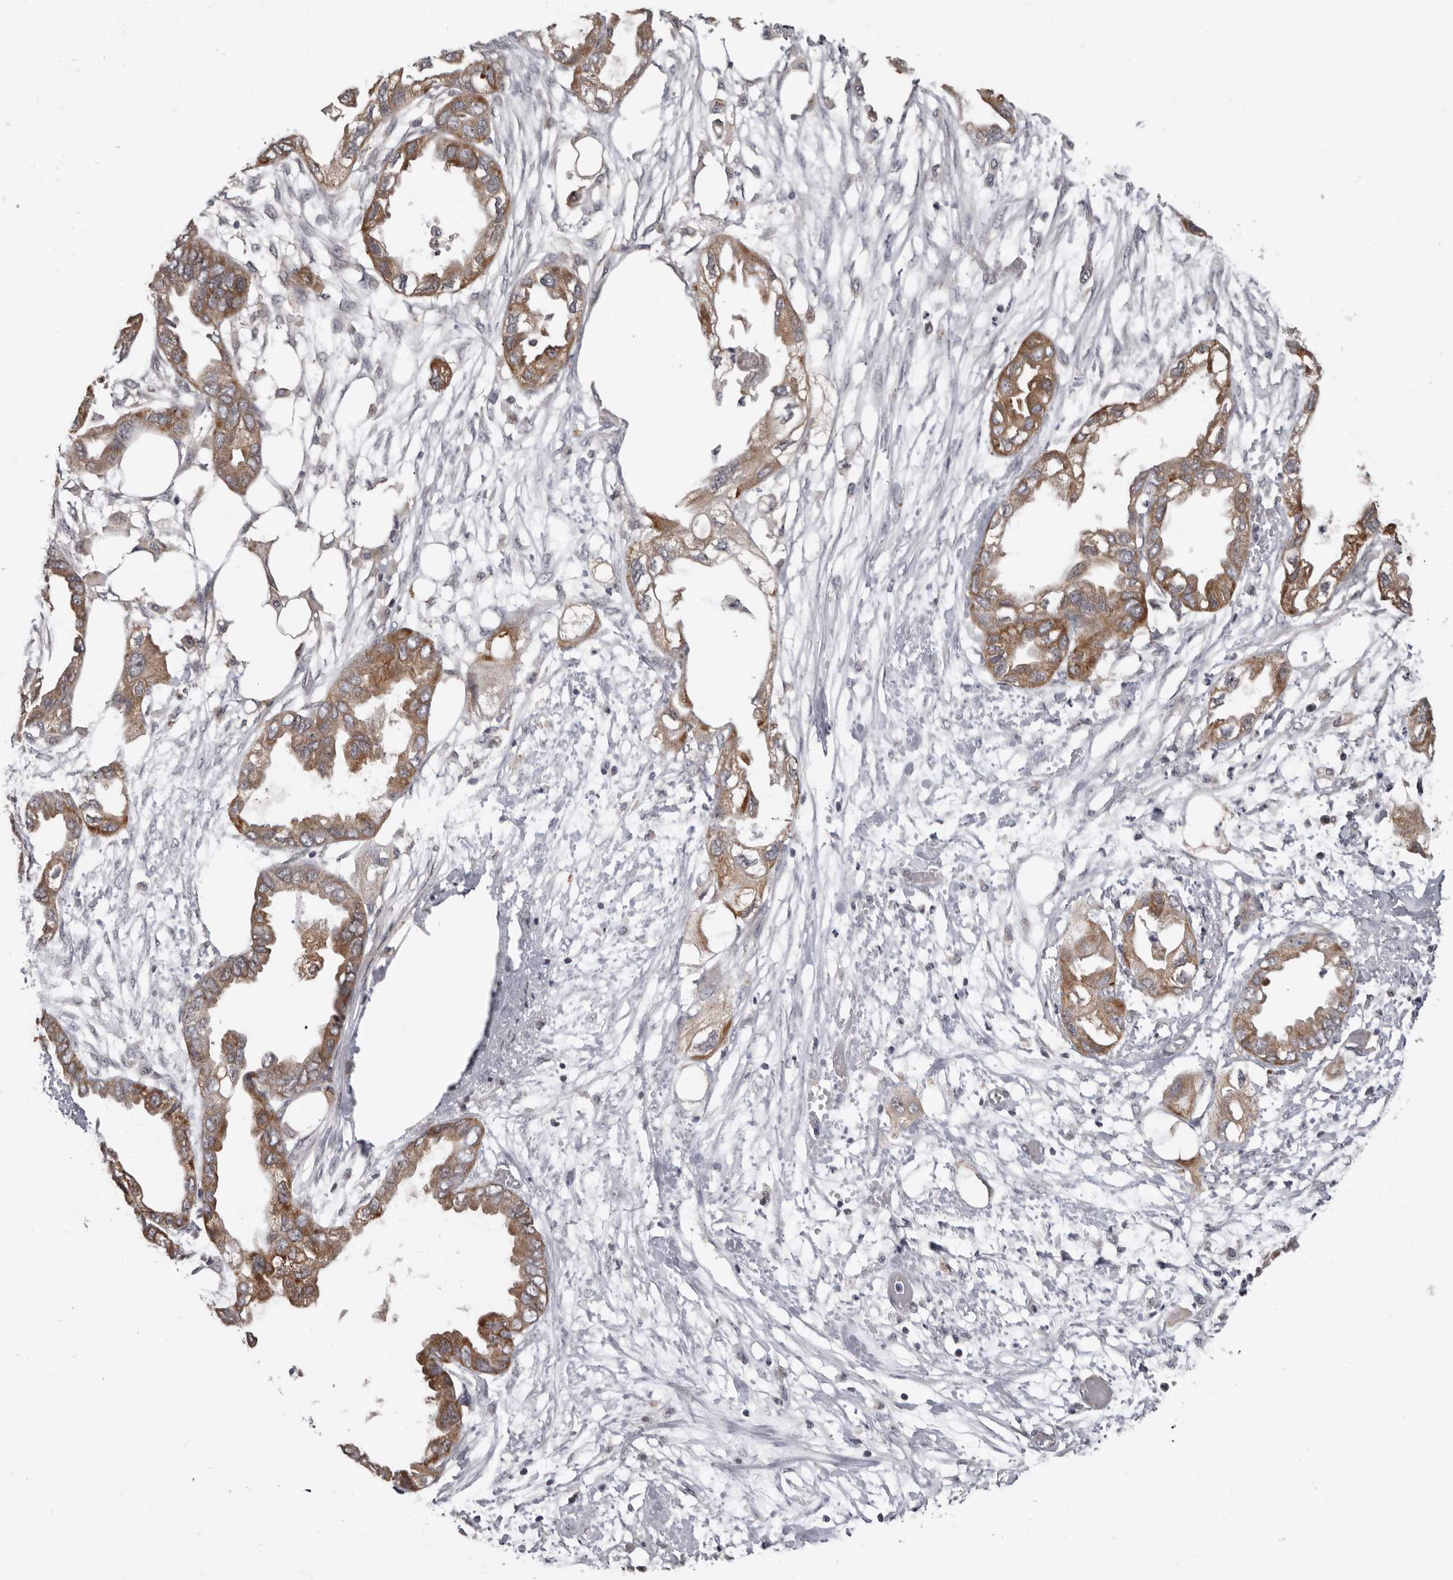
{"staining": {"intensity": "moderate", "quantity": ">75%", "location": "cytoplasmic/membranous"}, "tissue": "endometrial cancer", "cell_type": "Tumor cells", "image_type": "cancer", "snomed": [{"axis": "morphology", "description": "Adenocarcinoma, NOS"}, {"axis": "morphology", "description": "Adenocarcinoma, metastatic, NOS"}, {"axis": "topography", "description": "Adipose tissue"}, {"axis": "topography", "description": "Endometrium"}], "caption": "Immunohistochemistry (IHC) (DAB) staining of human endometrial cancer exhibits moderate cytoplasmic/membranous protein positivity in about >75% of tumor cells.", "gene": "BAD", "patient": {"sex": "female", "age": 67}}